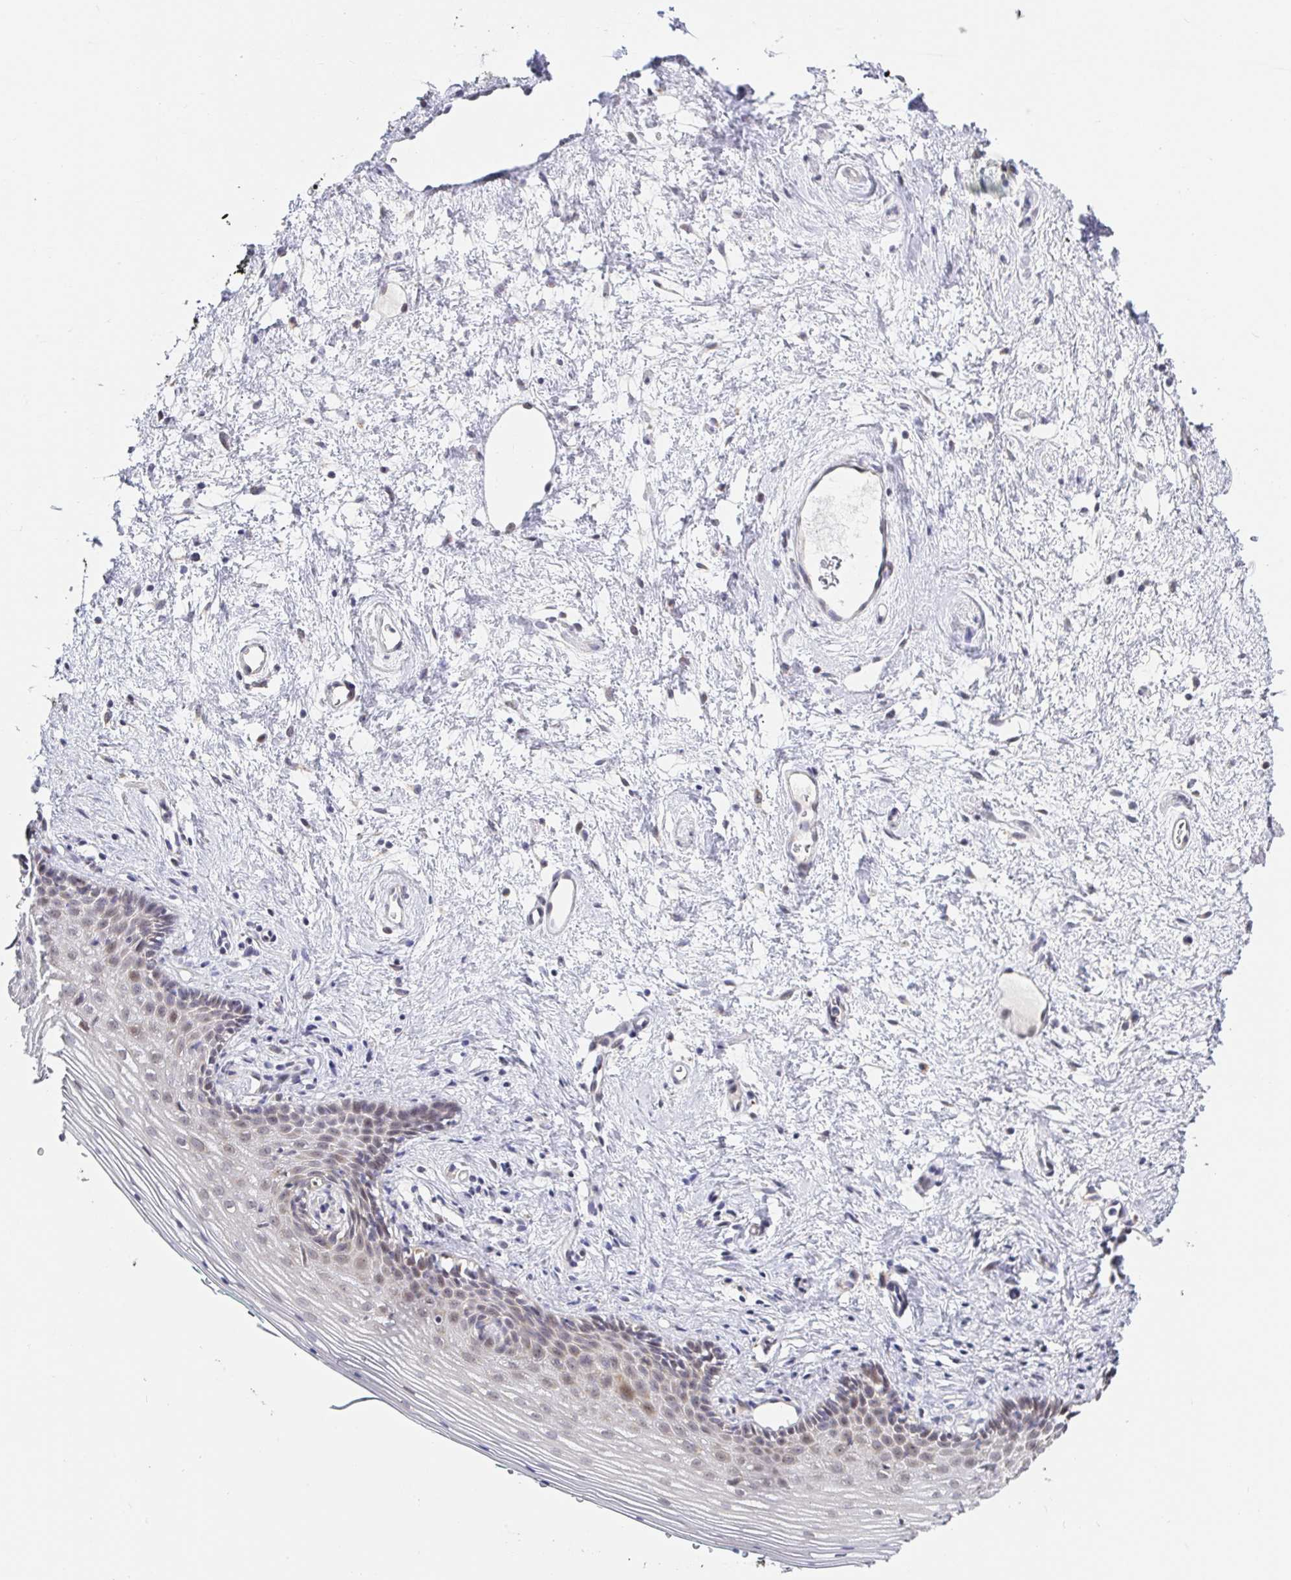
{"staining": {"intensity": "weak", "quantity": "<25%", "location": "cytoplasmic/membranous"}, "tissue": "vagina", "cell_type": "Squamous epithelial cells", "image_type": "normal", "snomed": [{"axis": "morphology", "description": "Normal tissue, NOS"}, {"axis": "topography", "description": "Vagina"}], "caption": "Histopathology image shows no significant protein expression in squamous epithelial cells of normal vagina.", "gene": "CIT", "patient": {"sex": "female", "age": 42}}